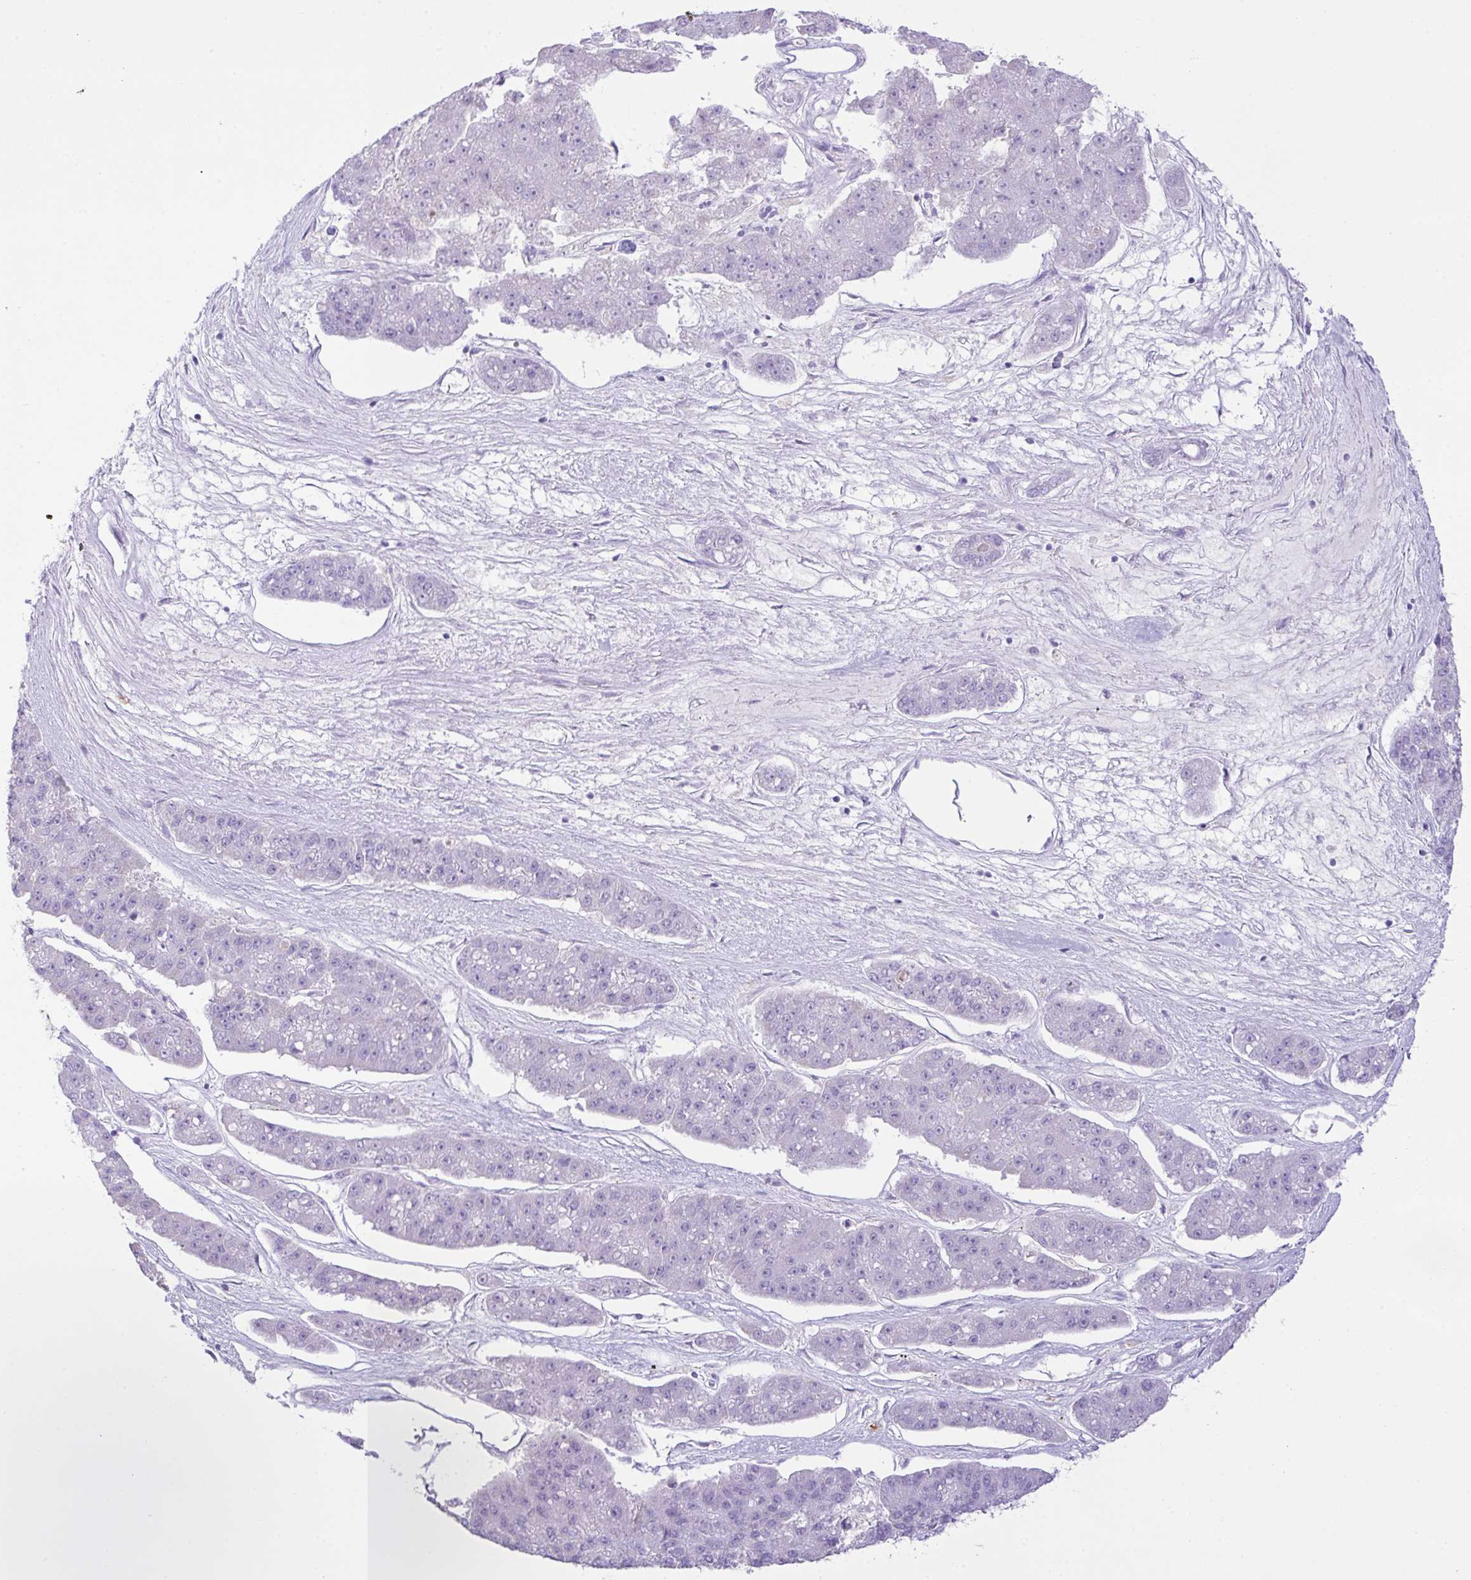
{"staining": {"intensity": "negative", "quantity": "none", "location": "none"}, "tissue": "pancreatic cancer", "cell_type": "Tumor cells", "image_type": "cancer", "snomed": [{"axis": "morphology", "description": "Adenocarcinoma, NOS"}, {"axis": "topography", "description": "Pancreas"}], "caption": "Immunohistochemistry (IHC) photomicrograph of neoplastic tissue: human pancreatic cancer (adenocarcinoma) stained with DAB exhibits no significant protein expression in tumor cells. The staining is performed using DAB (3,3'-diaminobenzidine) brown chromogen with nuclei counter-stained in using hematoxylin.", "gene": "CST11", "patient": {"sex": "male", "age": 50}}